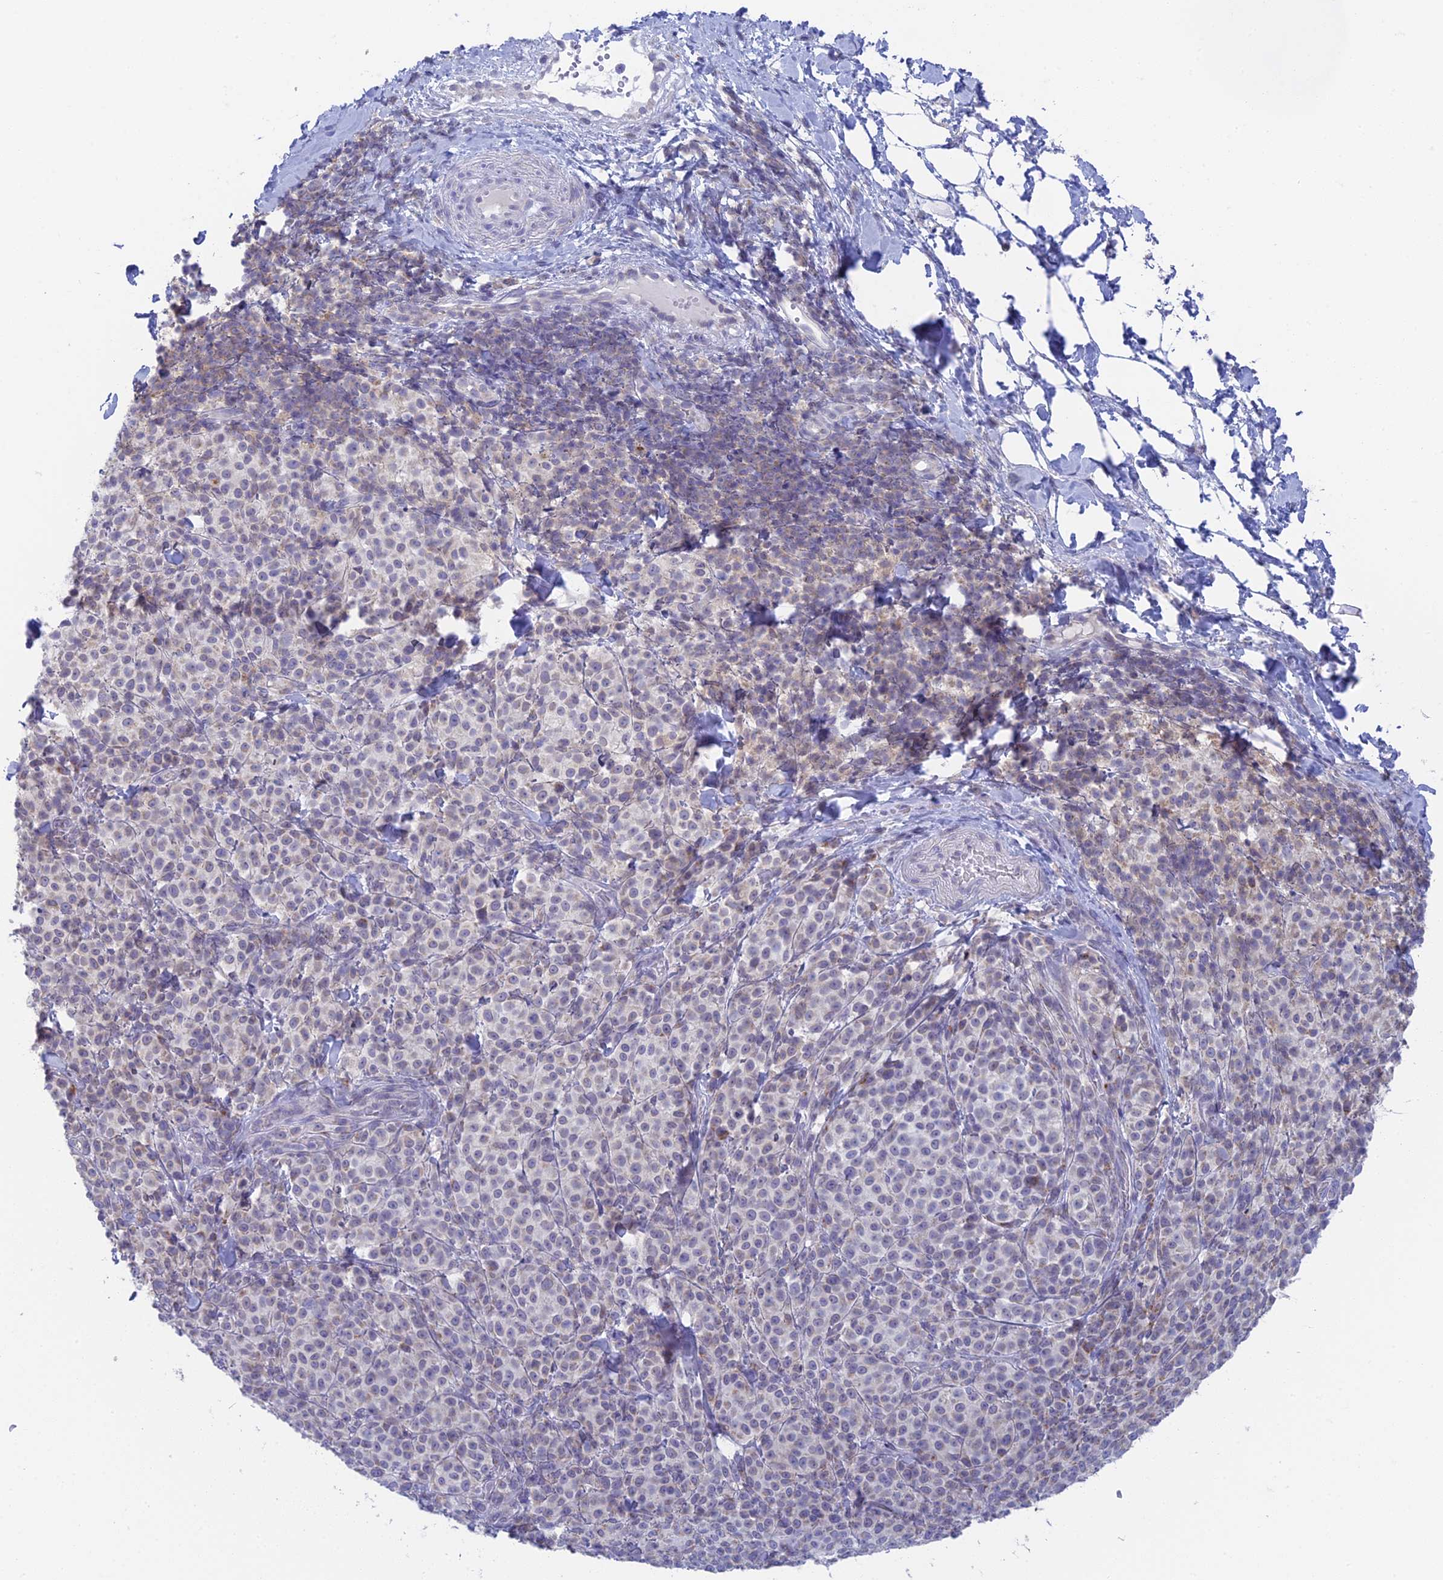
{"staining": {"intensity": "negative", "quantity": "none", "location": "none"}, "tissue": "melanoma", "cell_type": "Tumor cells", "image_type": "cancer", "snomed": [{"axis": "morphology", "description": "Normal tissue, NOS"}, {"axis": "morphology", "description": "Malignant melanoma, NOS"}, {"axis": "topography", "description": "Skin"}], "caption": "High power microscopy histopathology image of an immunohistochemistry (IHC) histopathology image of malignant melanoma, revealing no significant staining in tumor cells.", "gene": "REXO5", "patient": {"sex": "female", "age": 34}}